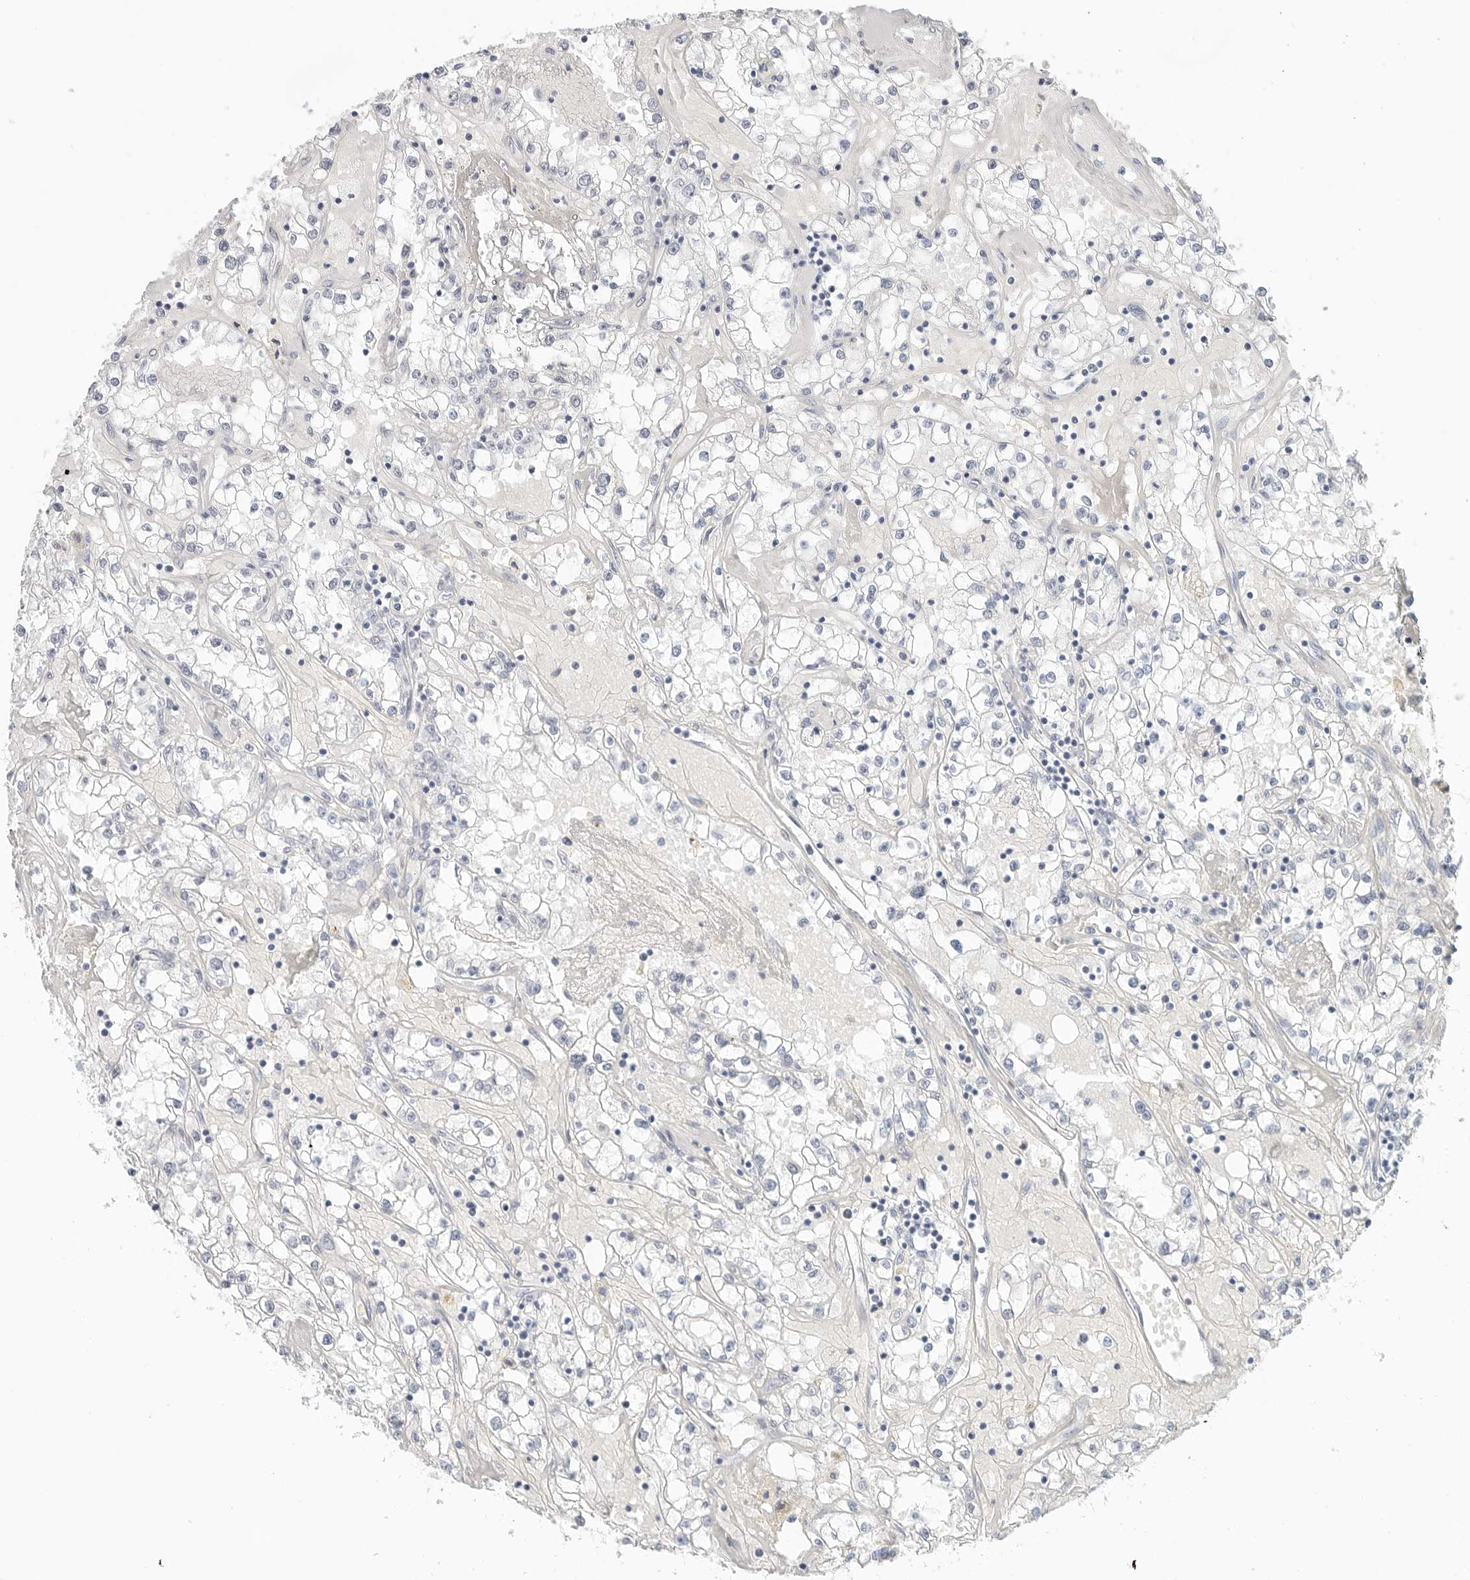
{"staining": {"intensity": "negative", "quantity": "none", "location": "none"}, "tissue": "renal cancer", "cell_type": "Tumor cells", "image_type": "cancer", "snomed": [{"axis": "morphology", "description": "Adenocarcinoma, NOS"}, {"axis": "topography", "description": "Kidney"}], "caption": "Immunohistochemistry of renal adenocarcinoma displays no positivity in tumor cells.", "gene": "METAP1", "patient": {"sex": "male", "age": 56}}